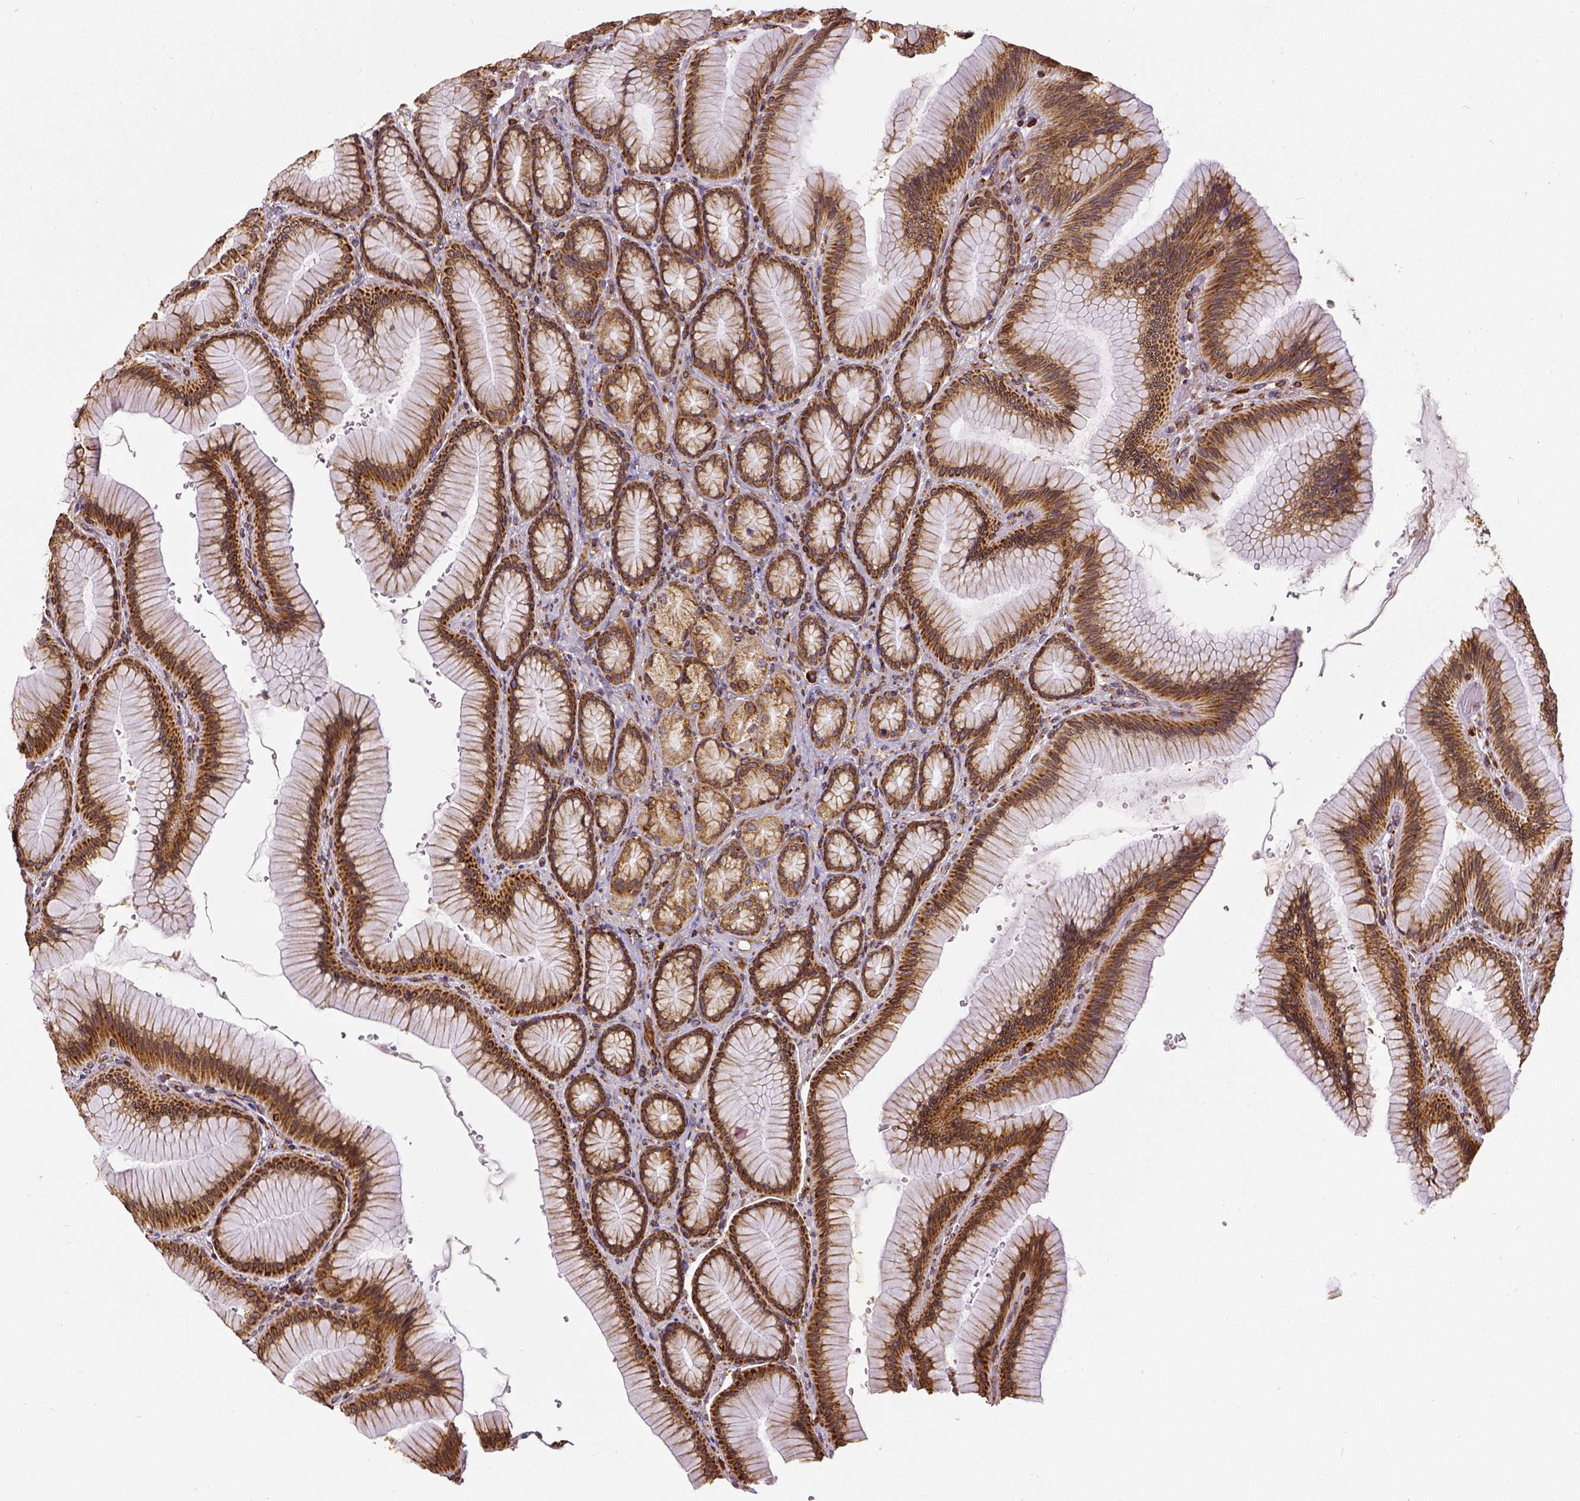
{"staining": {"intensity": "strong", "quantity": "25%-75%", "location": "cytoplasmic/membranous"}, "tissue": "stomach", "cell_type": "Glandular cells", "image_type": "normal", "snomed": [{"axis": "morphology", "description": "Normal tissue, NOS"}, {"axis": "morphology", "description": "Adenocarcinoma, NOS"}, {"axis": "morphology", "description": "Adenocarcinoma, High grade"}, {"axis": "topography", "description": "Stomach, upper"}, {"axis": "topography", "description": "Stomach"}], "caption": "Immunohistochemistry (IHC) micrograph of normal stomach: human stomach stained using immunohistochemistry (IHC) reveals high levels of strong protein expression localized specifically in the cytoplasmic/membranous of glandular cells, appearing as a cytoplasmic/membranous brown color.", "gene": "MTDH", "patient": {"sex": "female", "age": 65}}